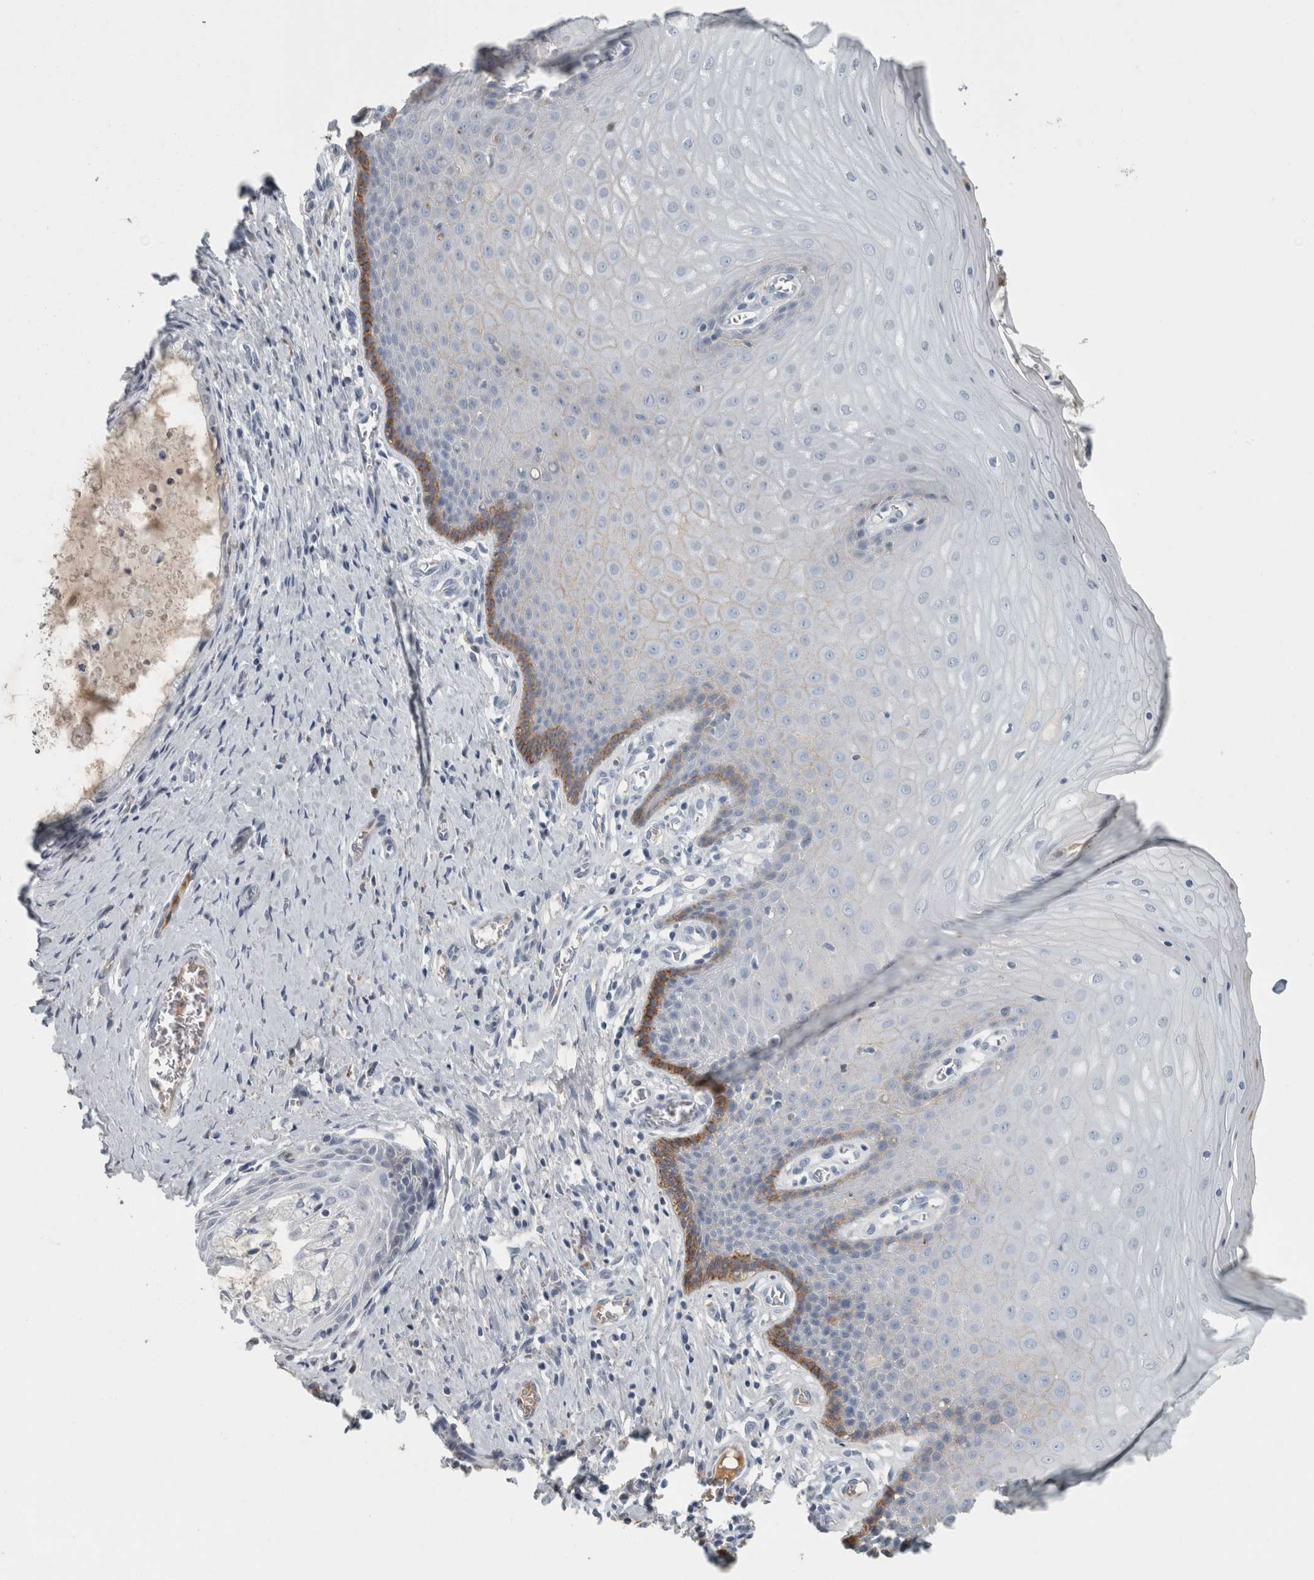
{"staining": {"intensity": "negative", "quantity": "none", "location": "none"}, "tissue": "cervix", "cell_type": "Glandular cells", "image_type": "normal", "snomed": [{"axis": "morphology", "description": "Normal tissue, NOS"}, {"axis": "topography", "description": "Cervix"}], "caption": "This is an immunohistochemistry photomicrograph of unremarkable cervix. There is no expression in glandular cells.", "gene": "CHL1", "patient": {"sex": "female", "age": 55}}